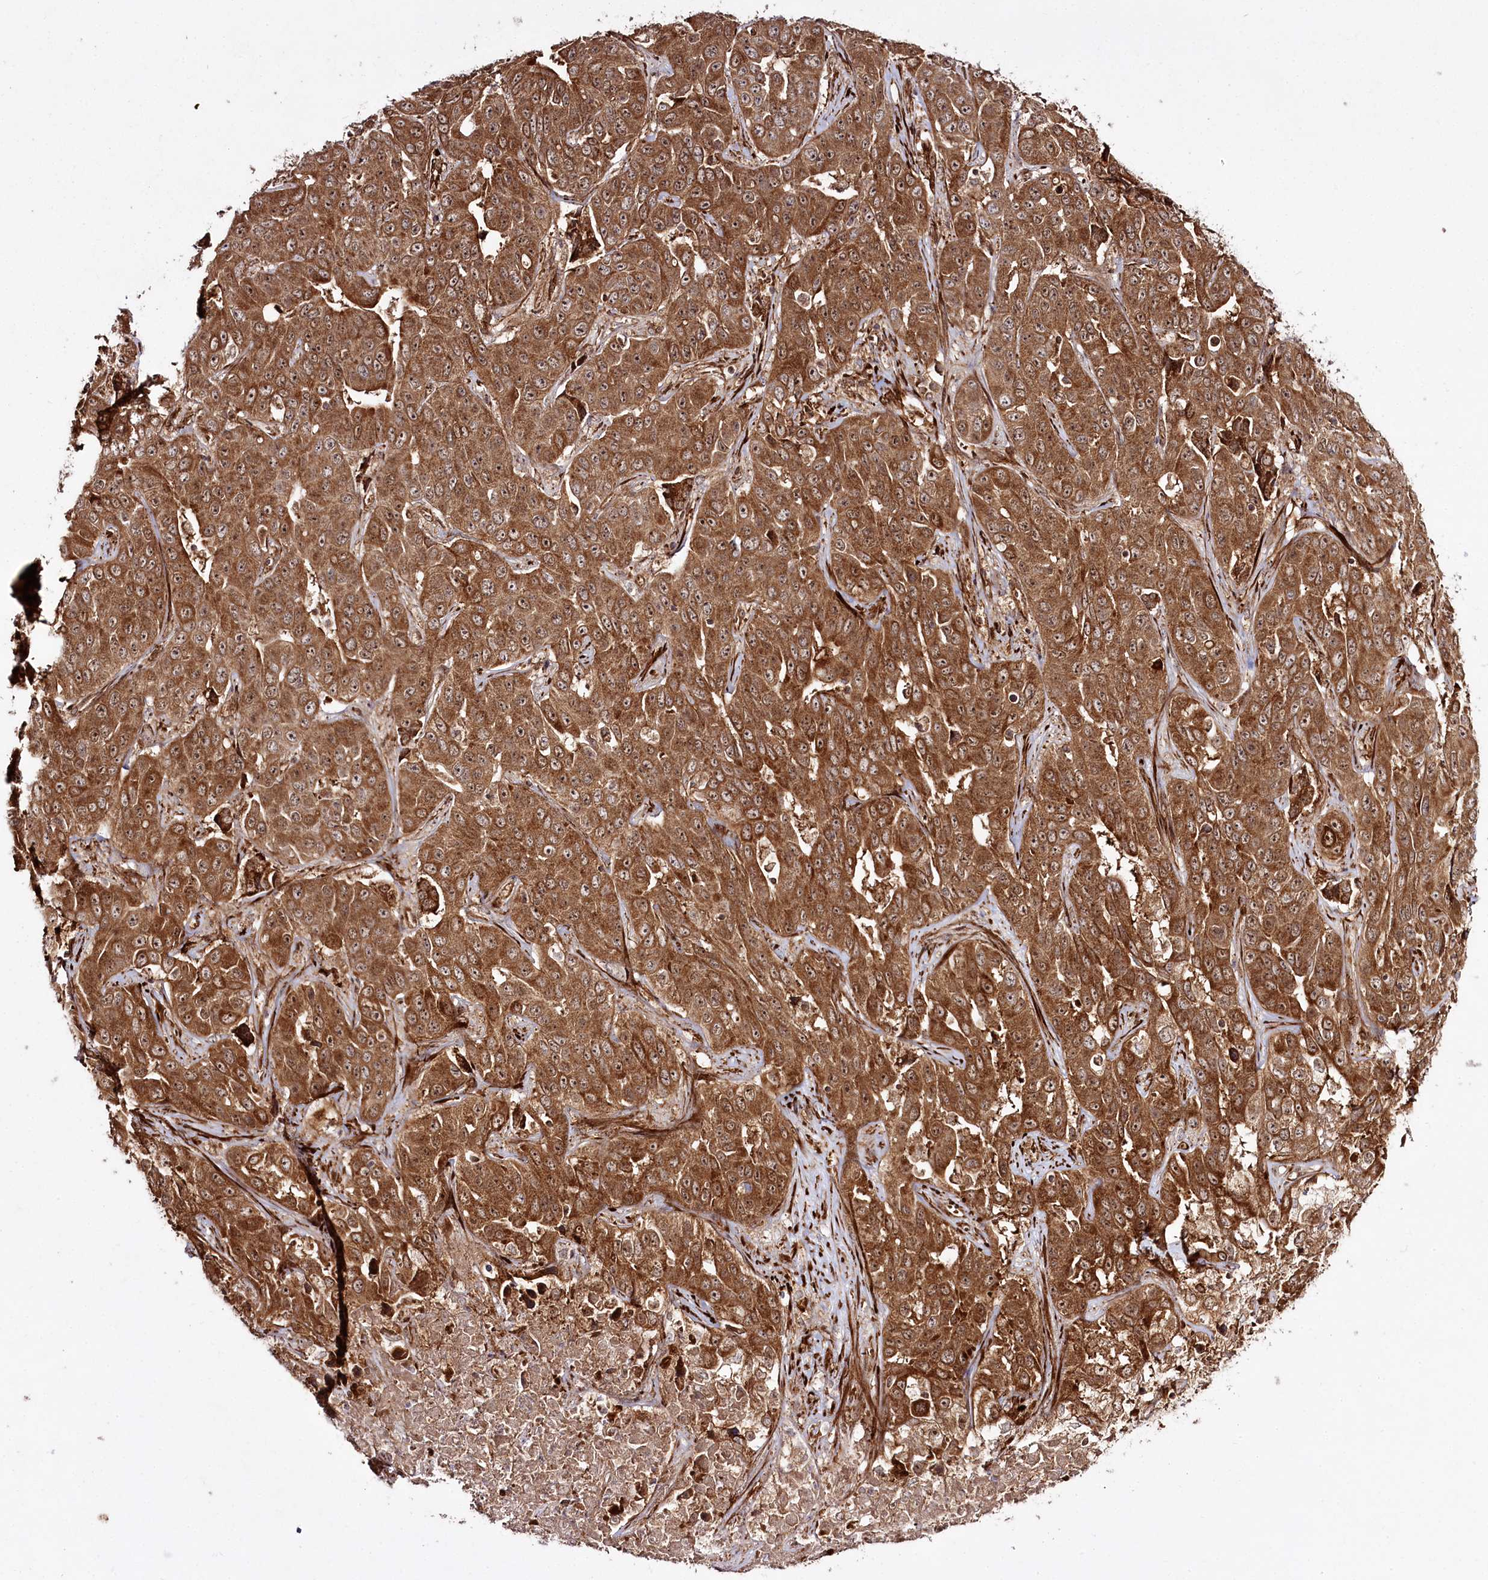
{"staining": {"intensity": "strong", "quantity": ">75%", "location": "cytoplasmic/membranous"}, "tissue": "liver cancer", "cell_type": "Tumor cells", "image_type": "cancer", "snomed": [{"axis": "morphology", "description": "Cholangiocarcinoma"}, {"axis": "topography", "description": "Liver"}], "caption": "An image of human liver cholangiocarcinoma stained for a protein demonstrates strong cytoplasmic/membranous brown staining in tumor cells. (Stains: DAB (3,3'-diaminobenzidine) in brown, nuclei in blue, Microscopy: brightfield microscopy at high magnification).", "gene": "REXO2", "patient": {"sex": "female", "age": 52}}